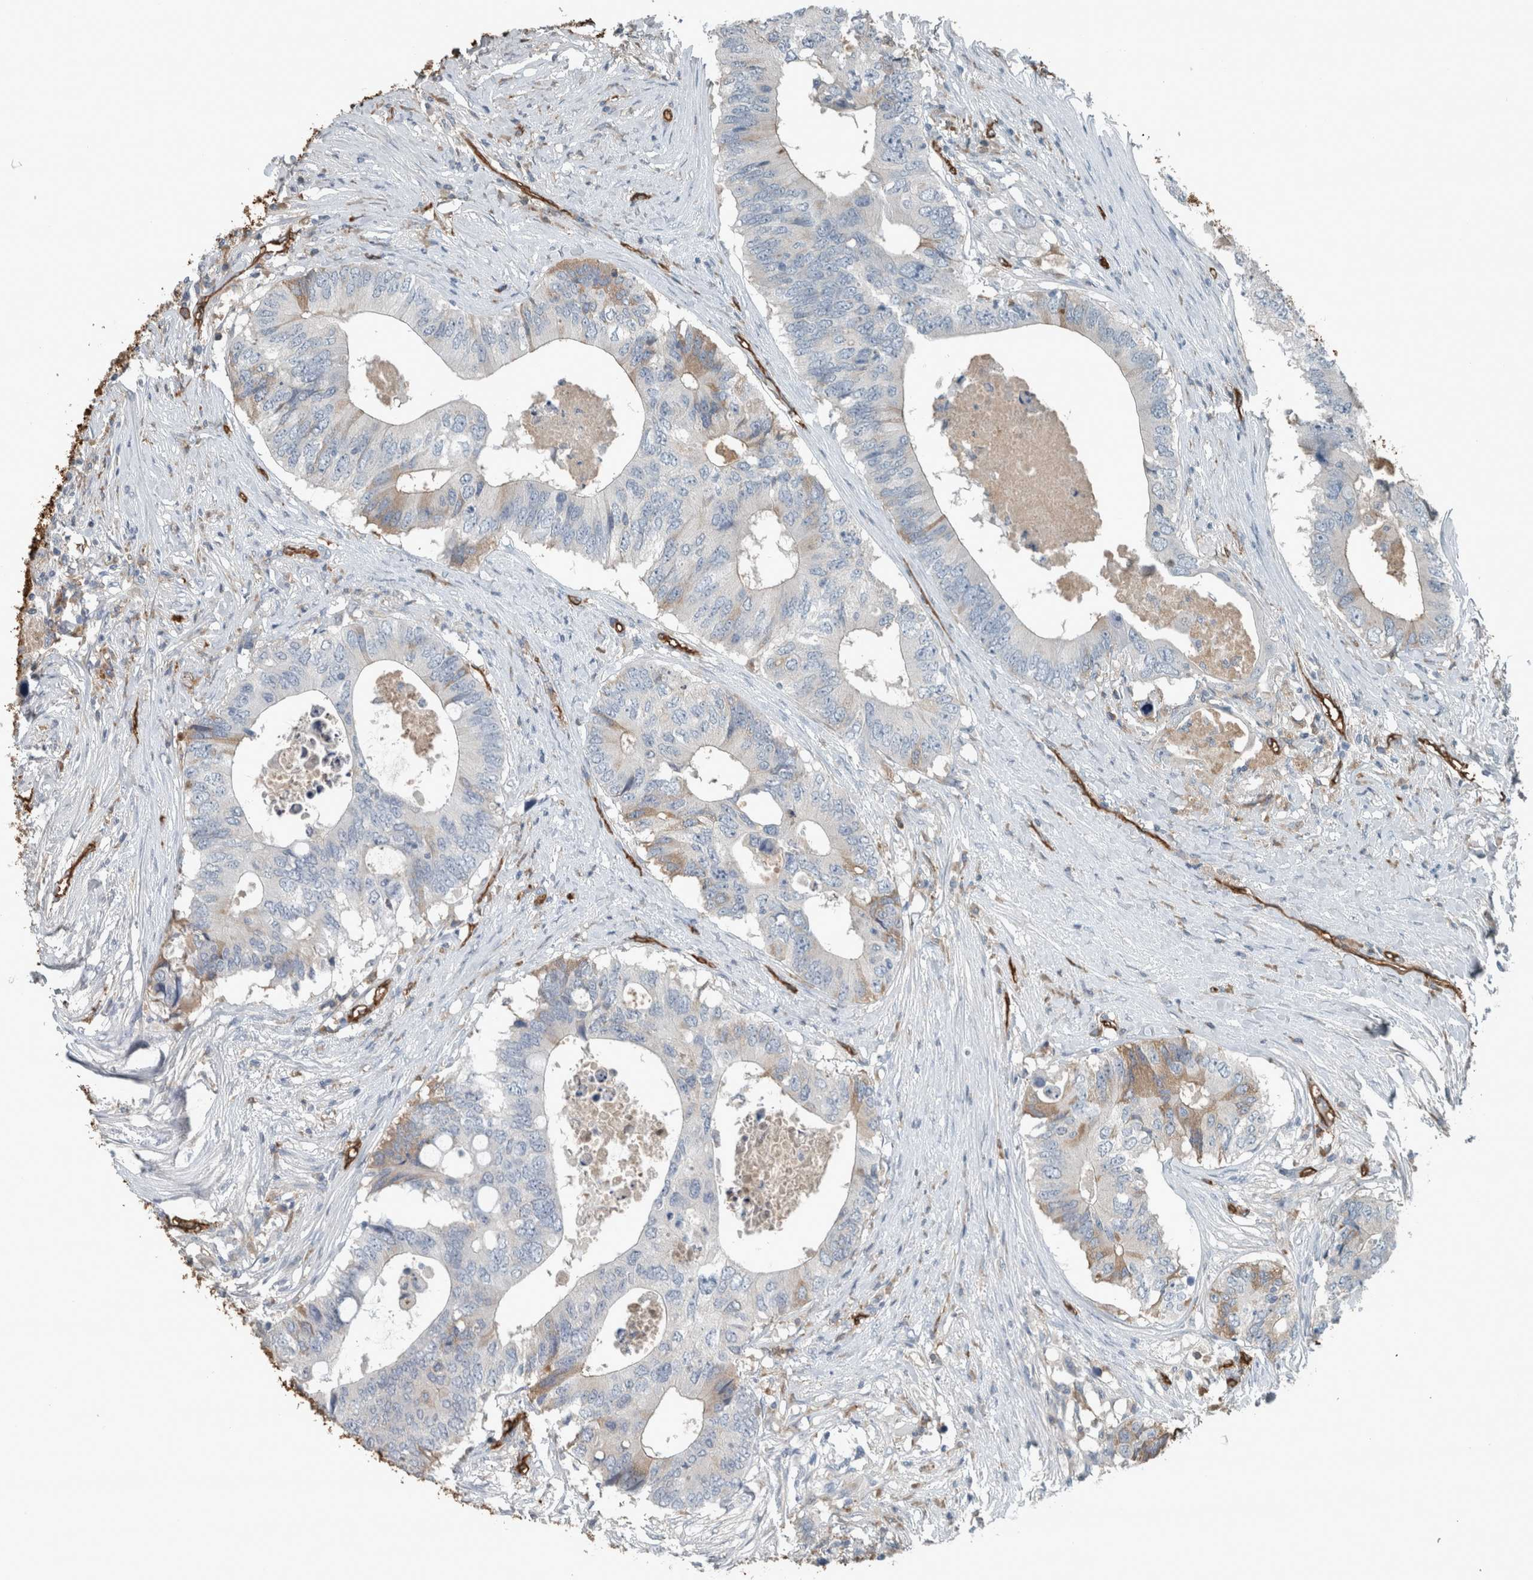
{"staining": {"intensity": "weak", "quantity": "<25%", "location": "cytoplasmic/membranous"}, "tissue": "colorectal cancer", "cell_type": "Tumor cells", "image_type": "cancer", "snomed": [{"axis": "morphology", "description": "Adenocarcinoma, NOS"}, {"axis": "topography", "description": "Colon"}], "caption": "IHC of human colorectal cancer (adenocarcinoma) shows no expression in tumor cells. (Brightfield microscopy of DAB (3,3'-diaminobenzidine) immunohistochemistry (IHC) at high magnification).", "gene": "LBP", "patient": {"sex": "male", "age": 71}}